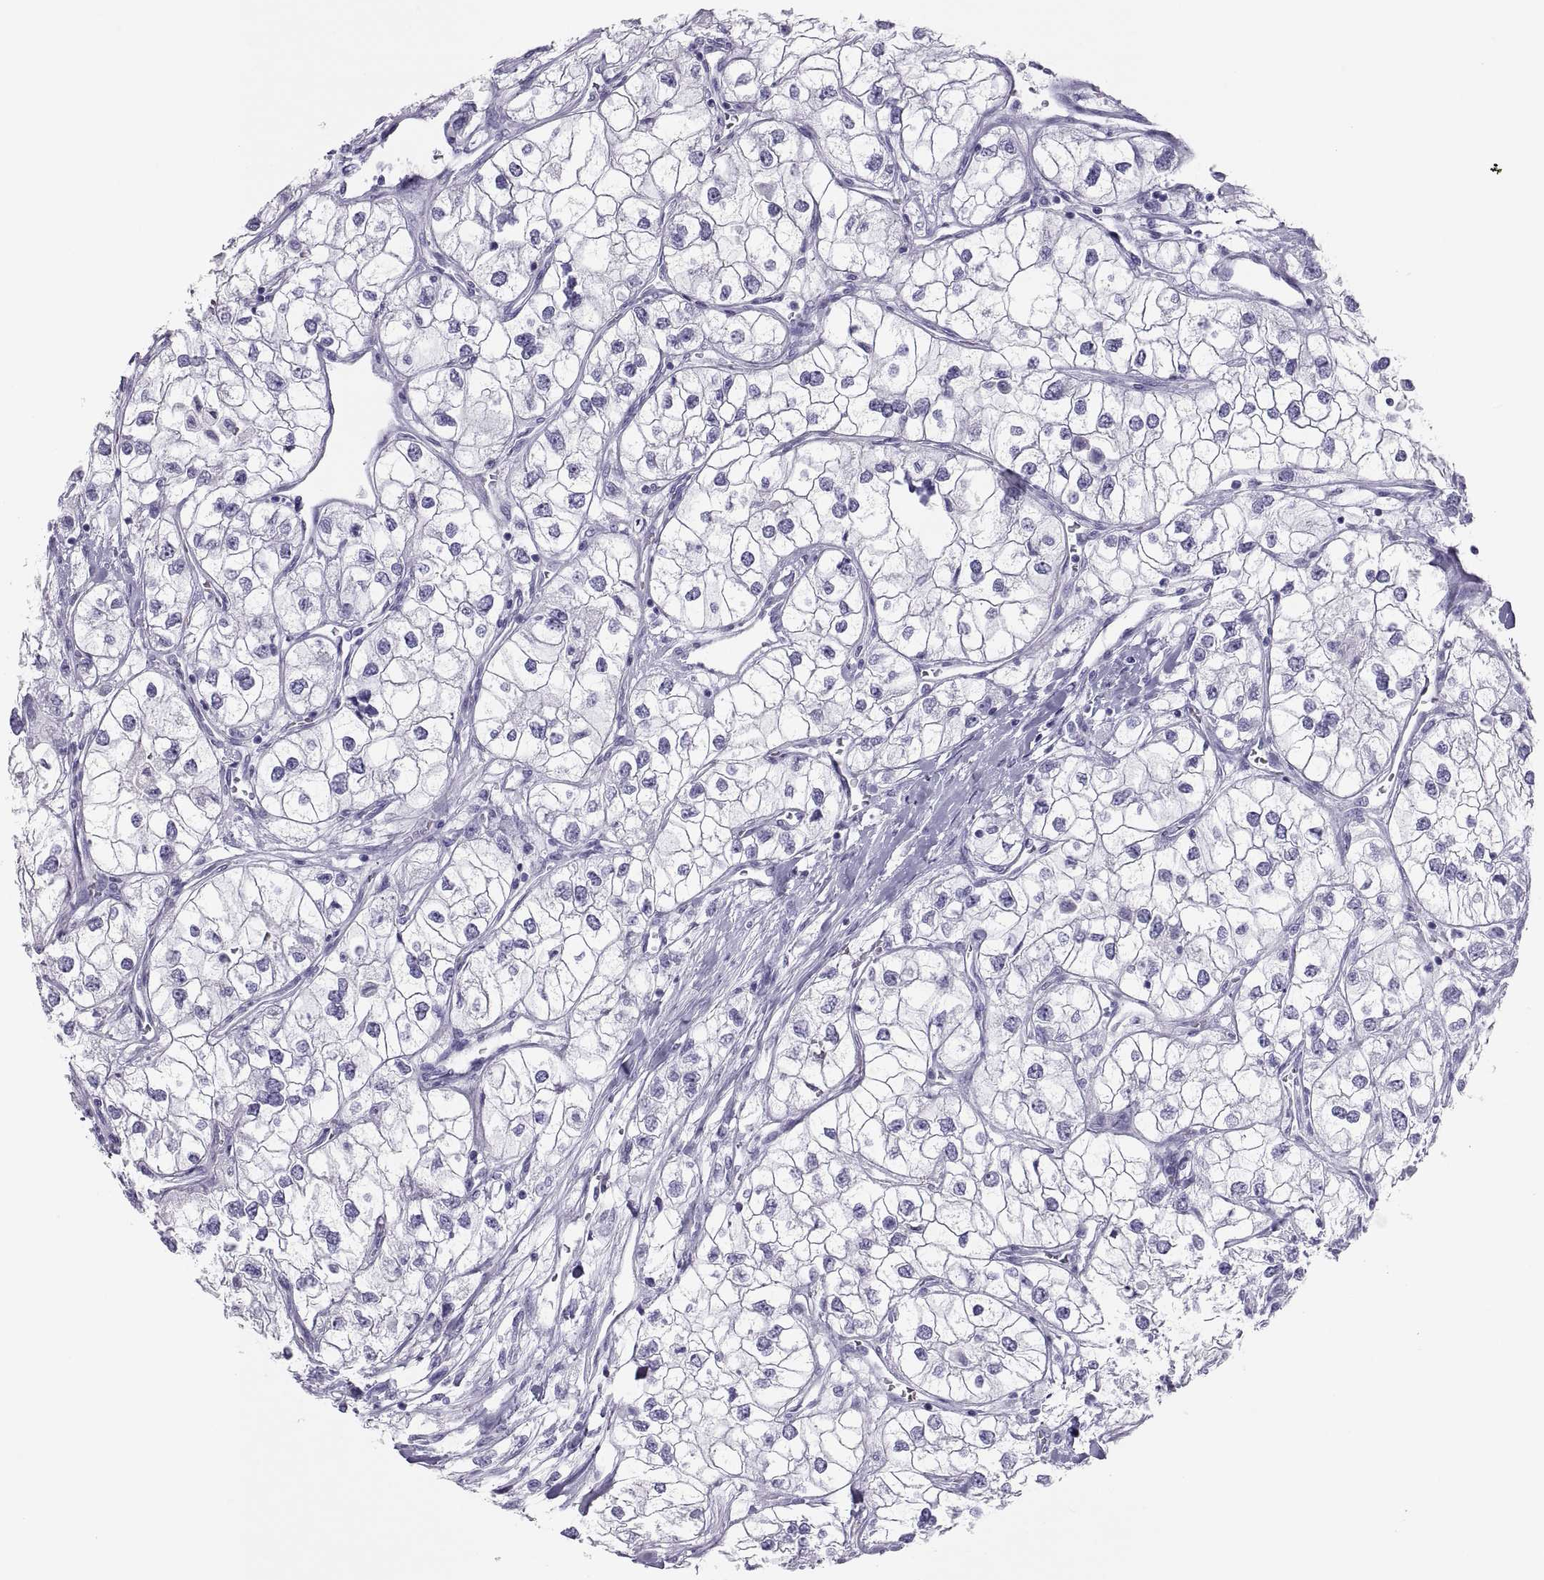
{"staining": {"intensity": "negative", "quantity": "none", "location": "none"}, "tissue": "renal cancer", "cell_type": "Tumor cells", "image_type": "cancer", "snomed": [{"axis": "morphology", "description": "Adenocarcinoma, NOS"}, {"axis": "topography", "description": "Kidney"}], "caption": "Micrograph shows no significant protein staining in tumor cells of adenocarcinoma (renal).", "gene": "SEMG1", "patient": {"sex": "male", "age": 59}}